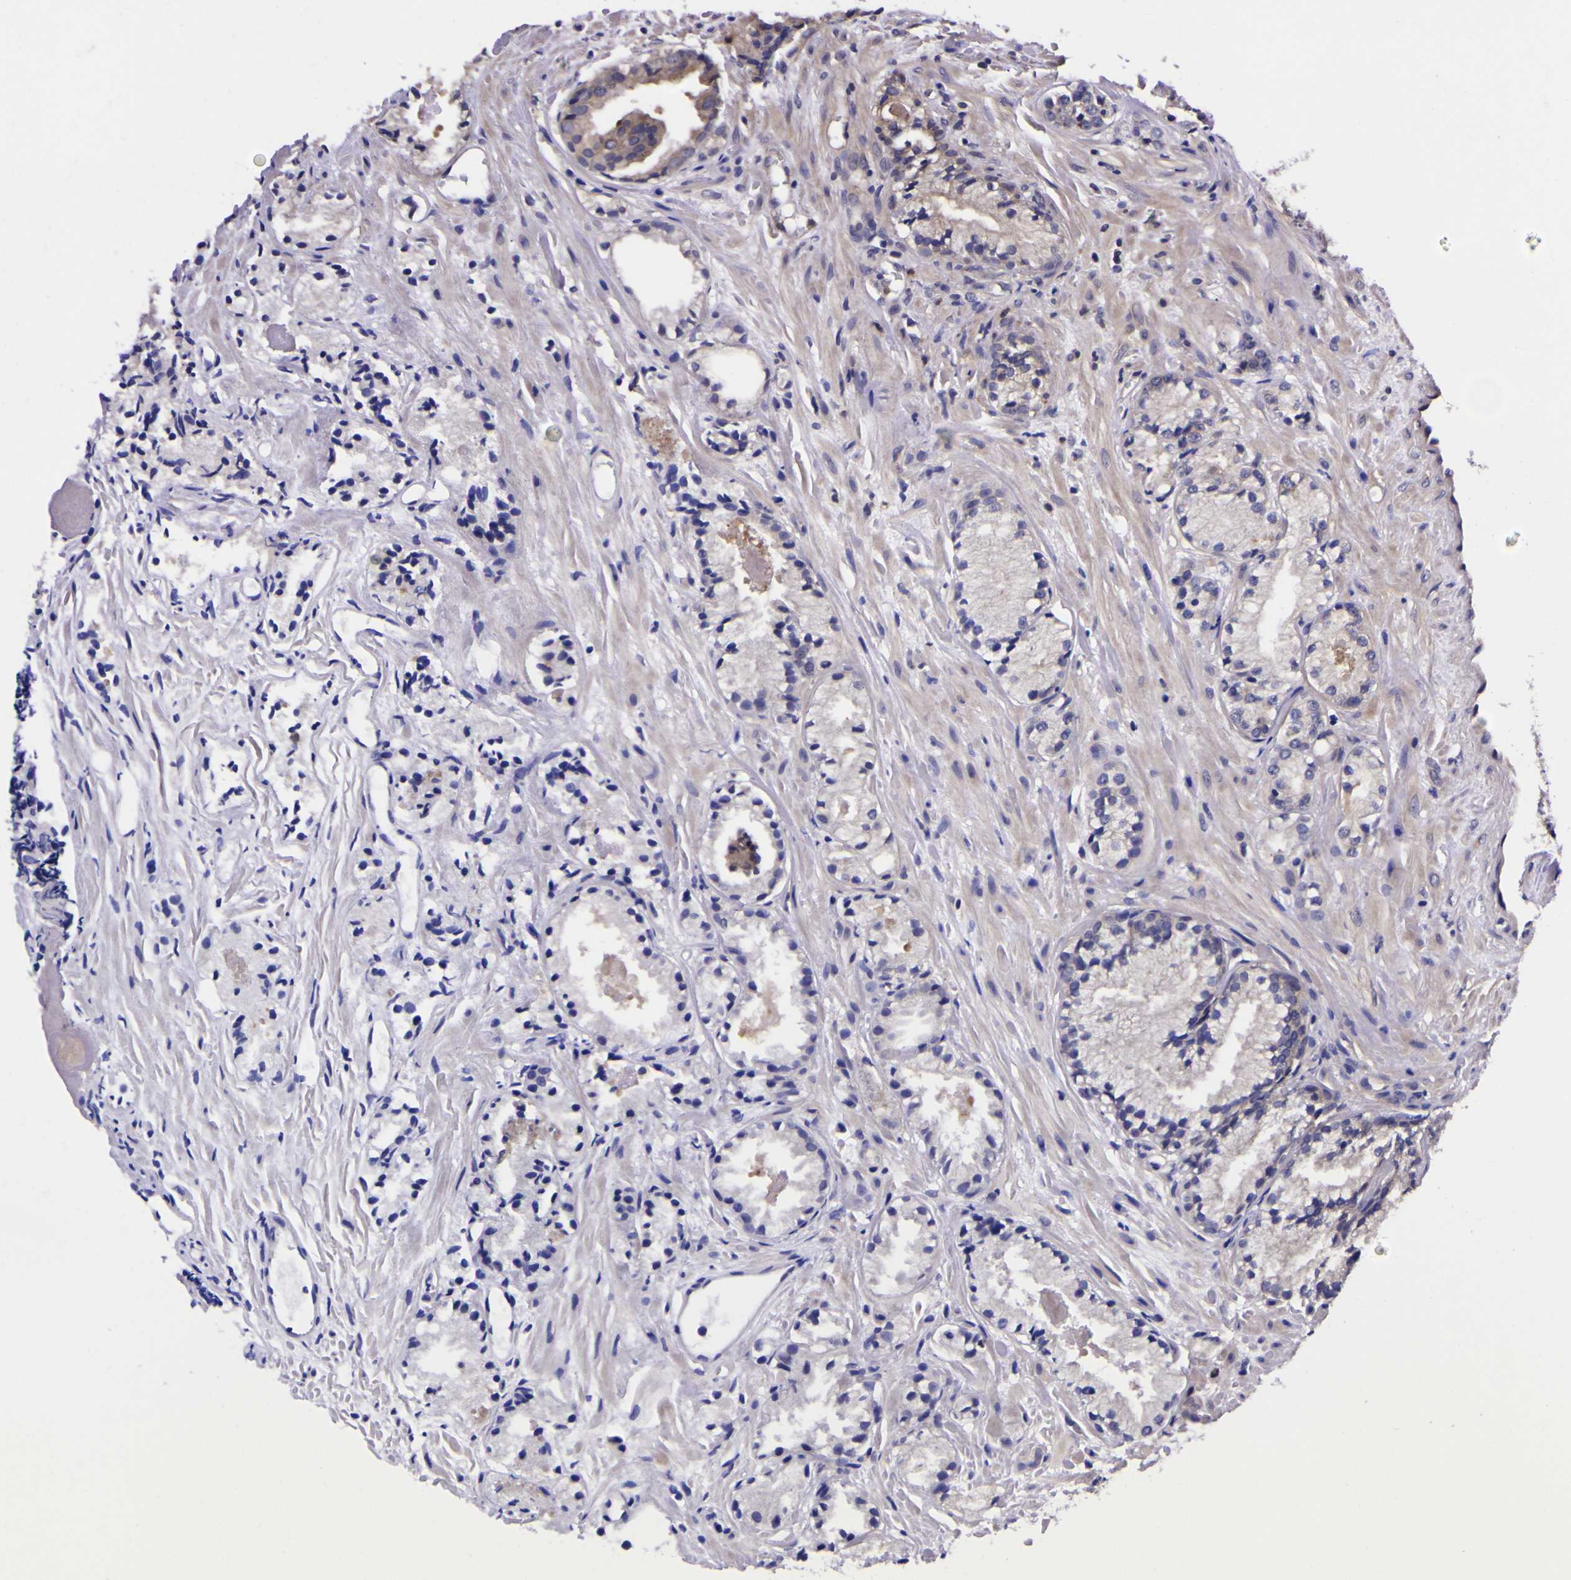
{"staining": {"intensity": "weak", "quantity": "<25%", "location": "cytoplasmic/membranous"}, "tissue": "prostate cancer", "cell_type": "Tumor cells", "image_type": "cancer", "snomed": [{"axis": "morphology", "description": "Adenocarcinoma, Low grade"}, {"axis": "topography", "description": "Prostate"}], "caption": "A histopathology image of adenocarcinoma (low-grade) (prostate) stained for a protein shows no brown staining in tumor cells.", "gene": "MAPK14", "patient": {"sex": "male", "age": 72}}